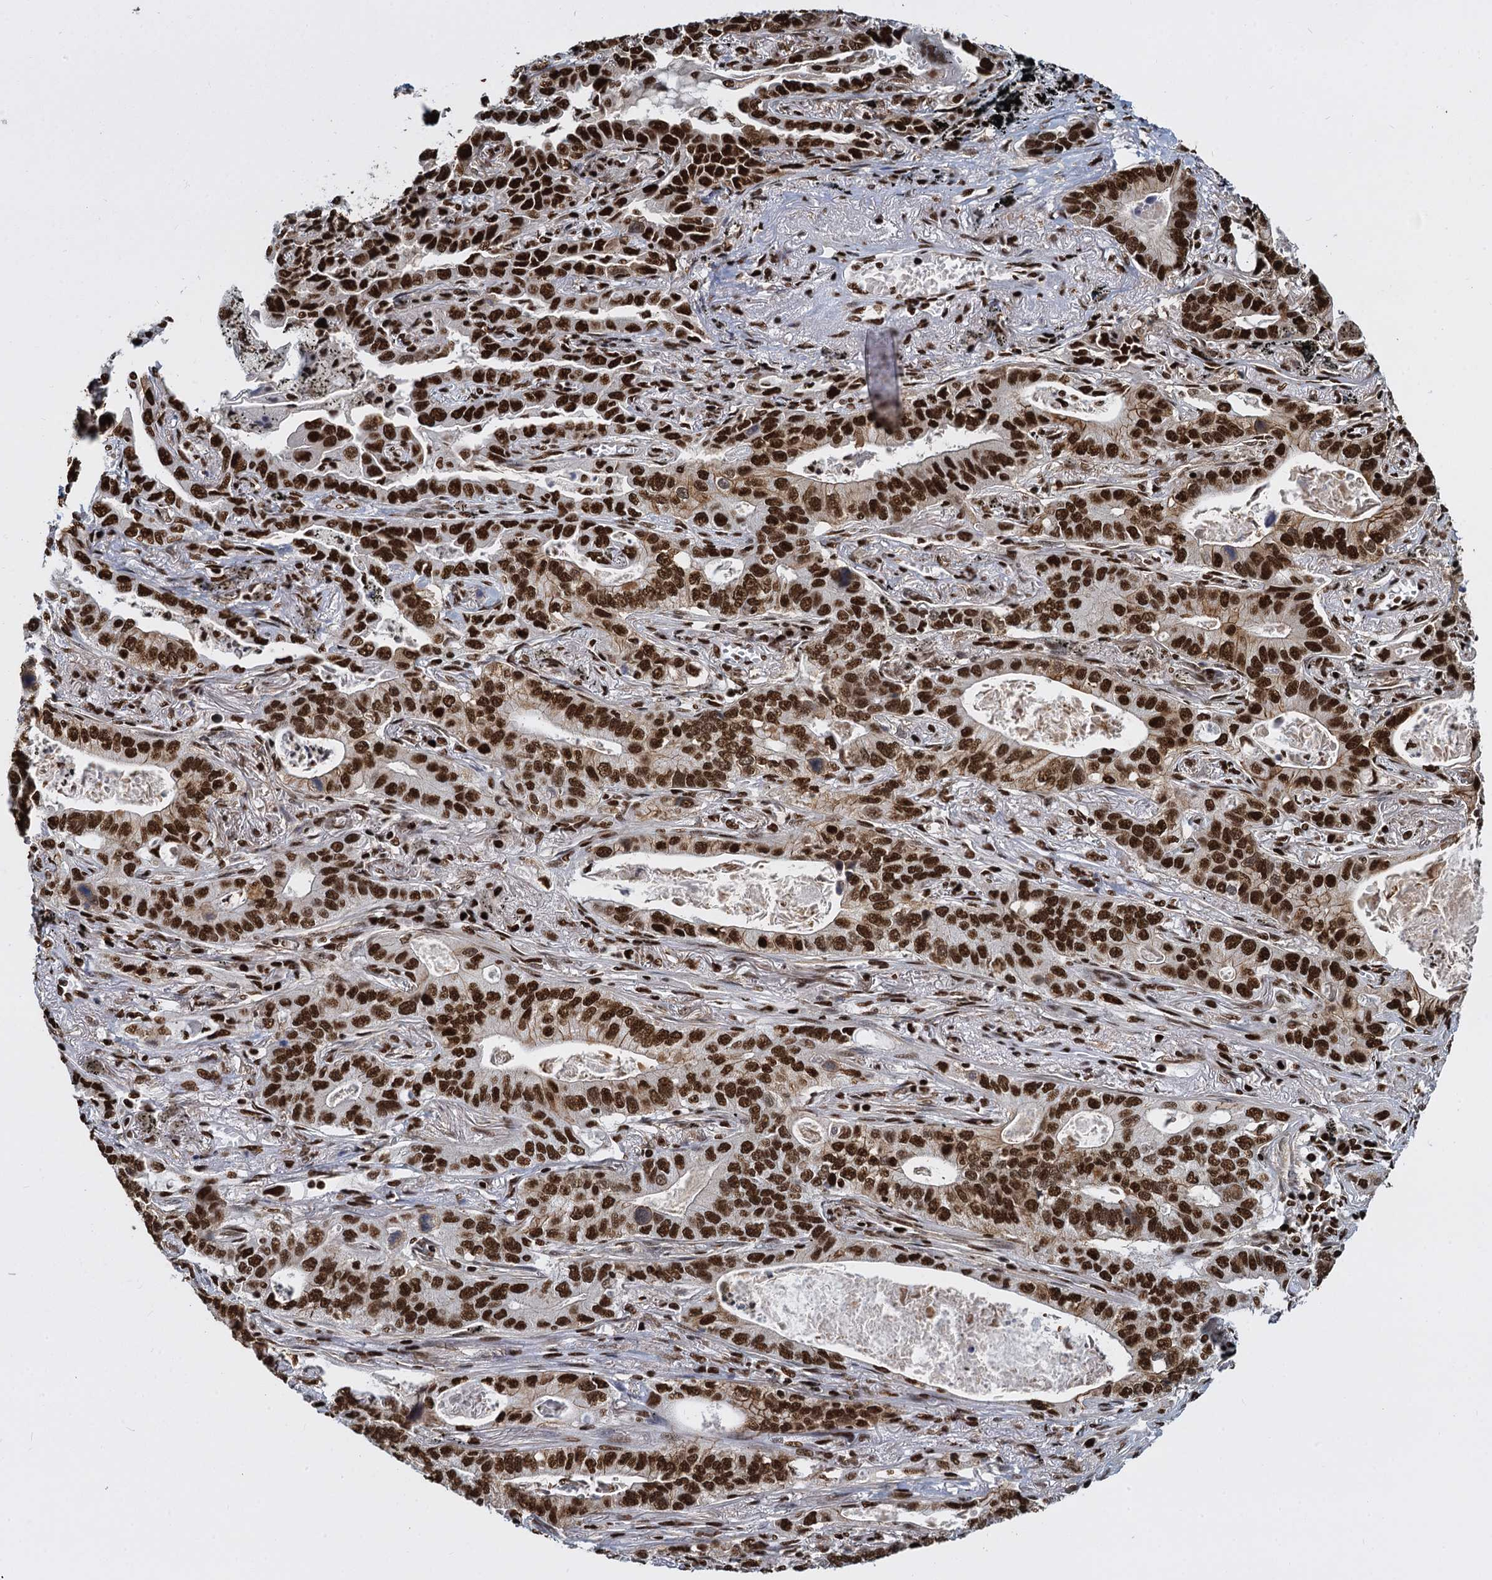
{"staining": {"intensity": "strong", "quantity": ">75%", "location": "nuclear"}, "tissue": "lung cancer", "cell_type": "Tumor cells", "image_type": "cancer", "snomed": [{"axis": "morphology", "description": "Adenocarcinoma, NOS"}, {"axis": "topography", "description": "Lung"}], "caption": "DAB immunohistochemical staining of human lung cancer (adenocarcinoma) demonstrates strong nuclear protein staining in approximately >75% of tumor cells.", "gene": "DCPS", "patient": {"sex": "male", "age": 67}}